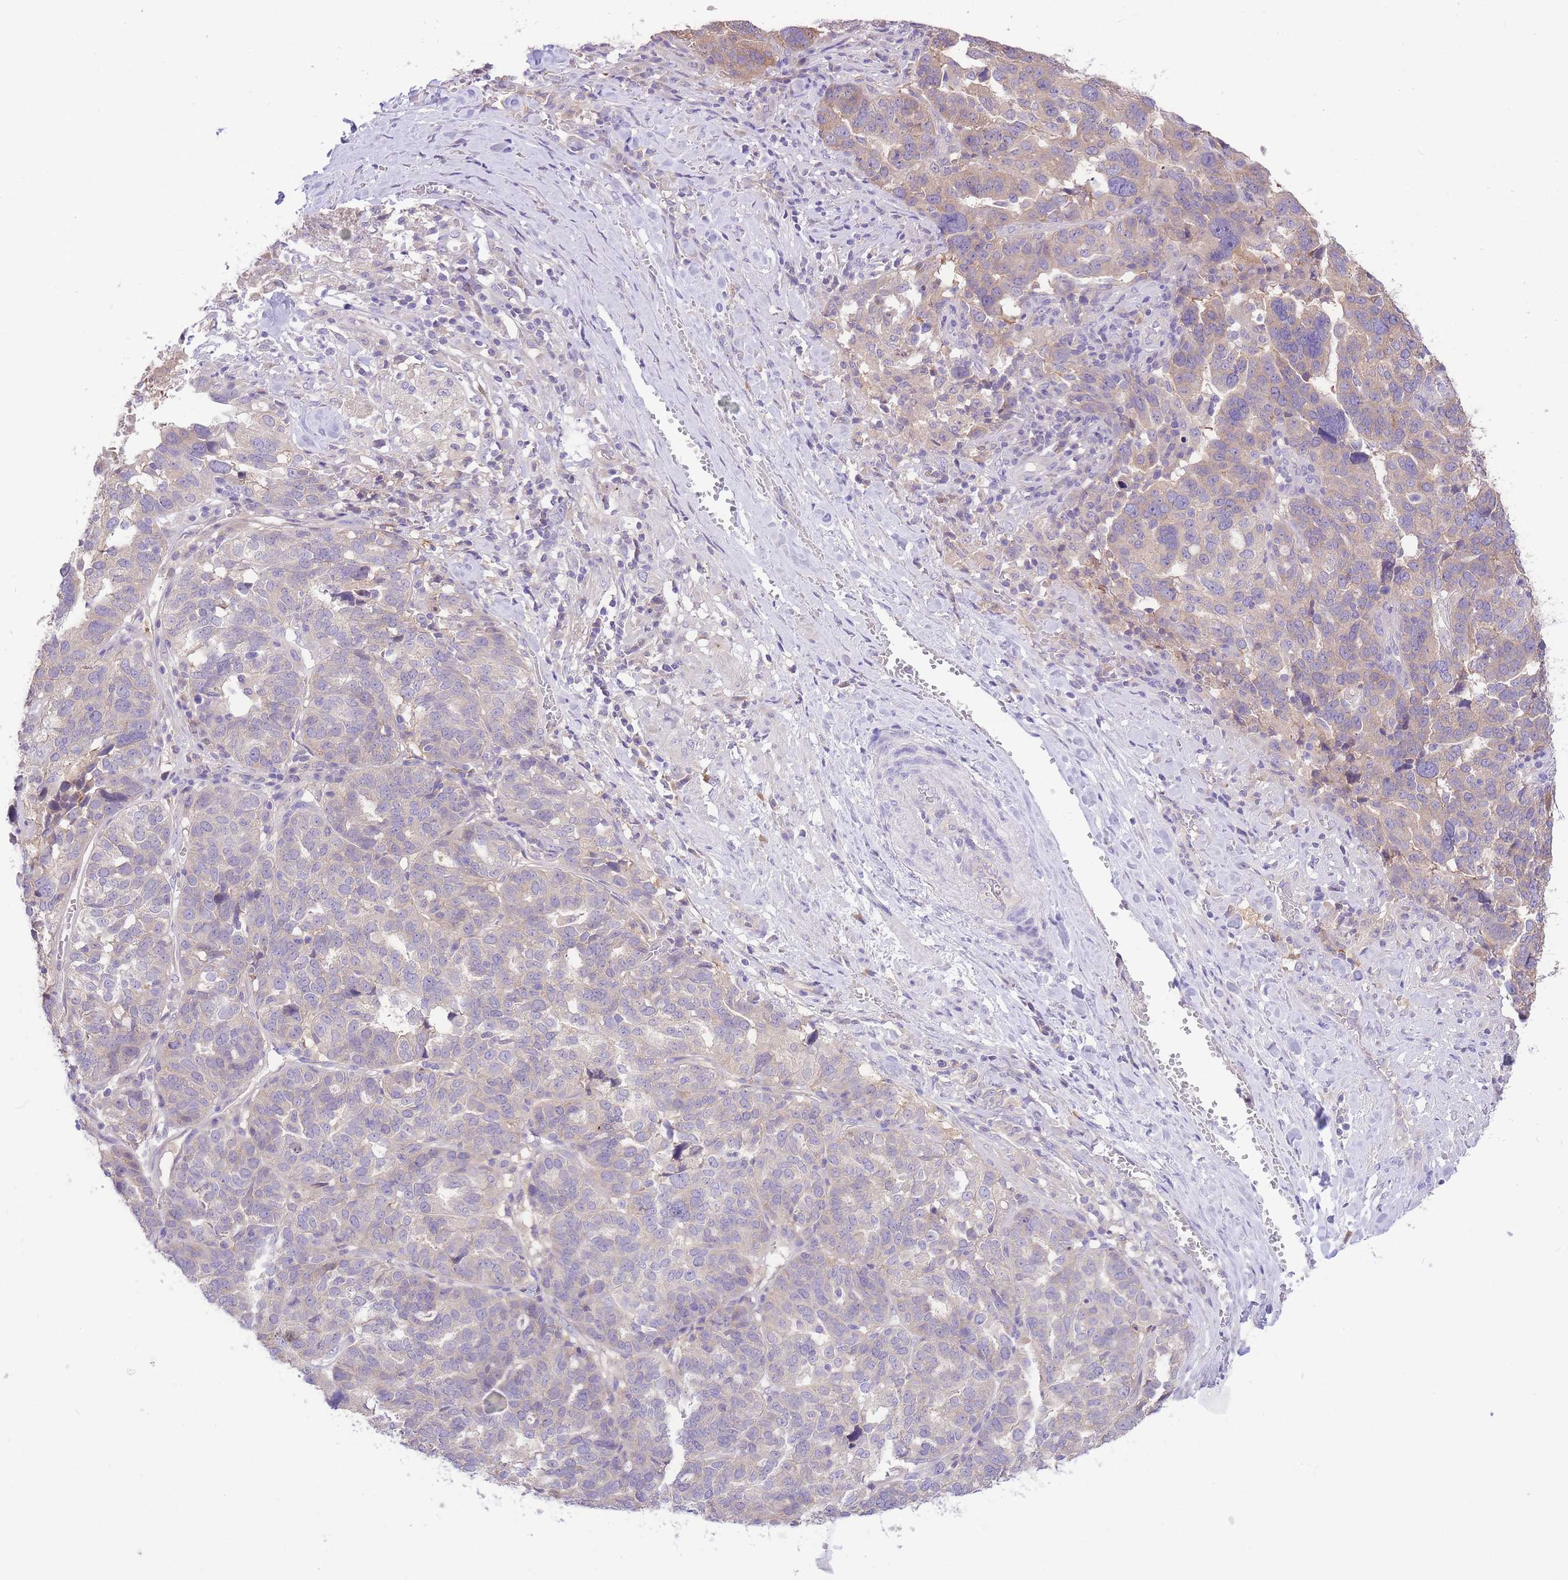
{"staining": {"intensity": "weak", "quantity": "<25%", "location": "cytoplasmic/membranous"}, "tissue": "ovarian cancer", "cell_type": "Tumor cells", "image_type": "cancer", "snomed": [{"axis": "morphology", "description": "Cystadenocarcinoma, serous, NOS"}, {"axis": "topography", "description": "Ovary"}], "caption": "The photomicrograph shows no staining of tumor cells in ovarian cancer (serous cystadenocarcinoma).", "gene": "LIPH", "patient": {"sex": "female", "age": 59}}